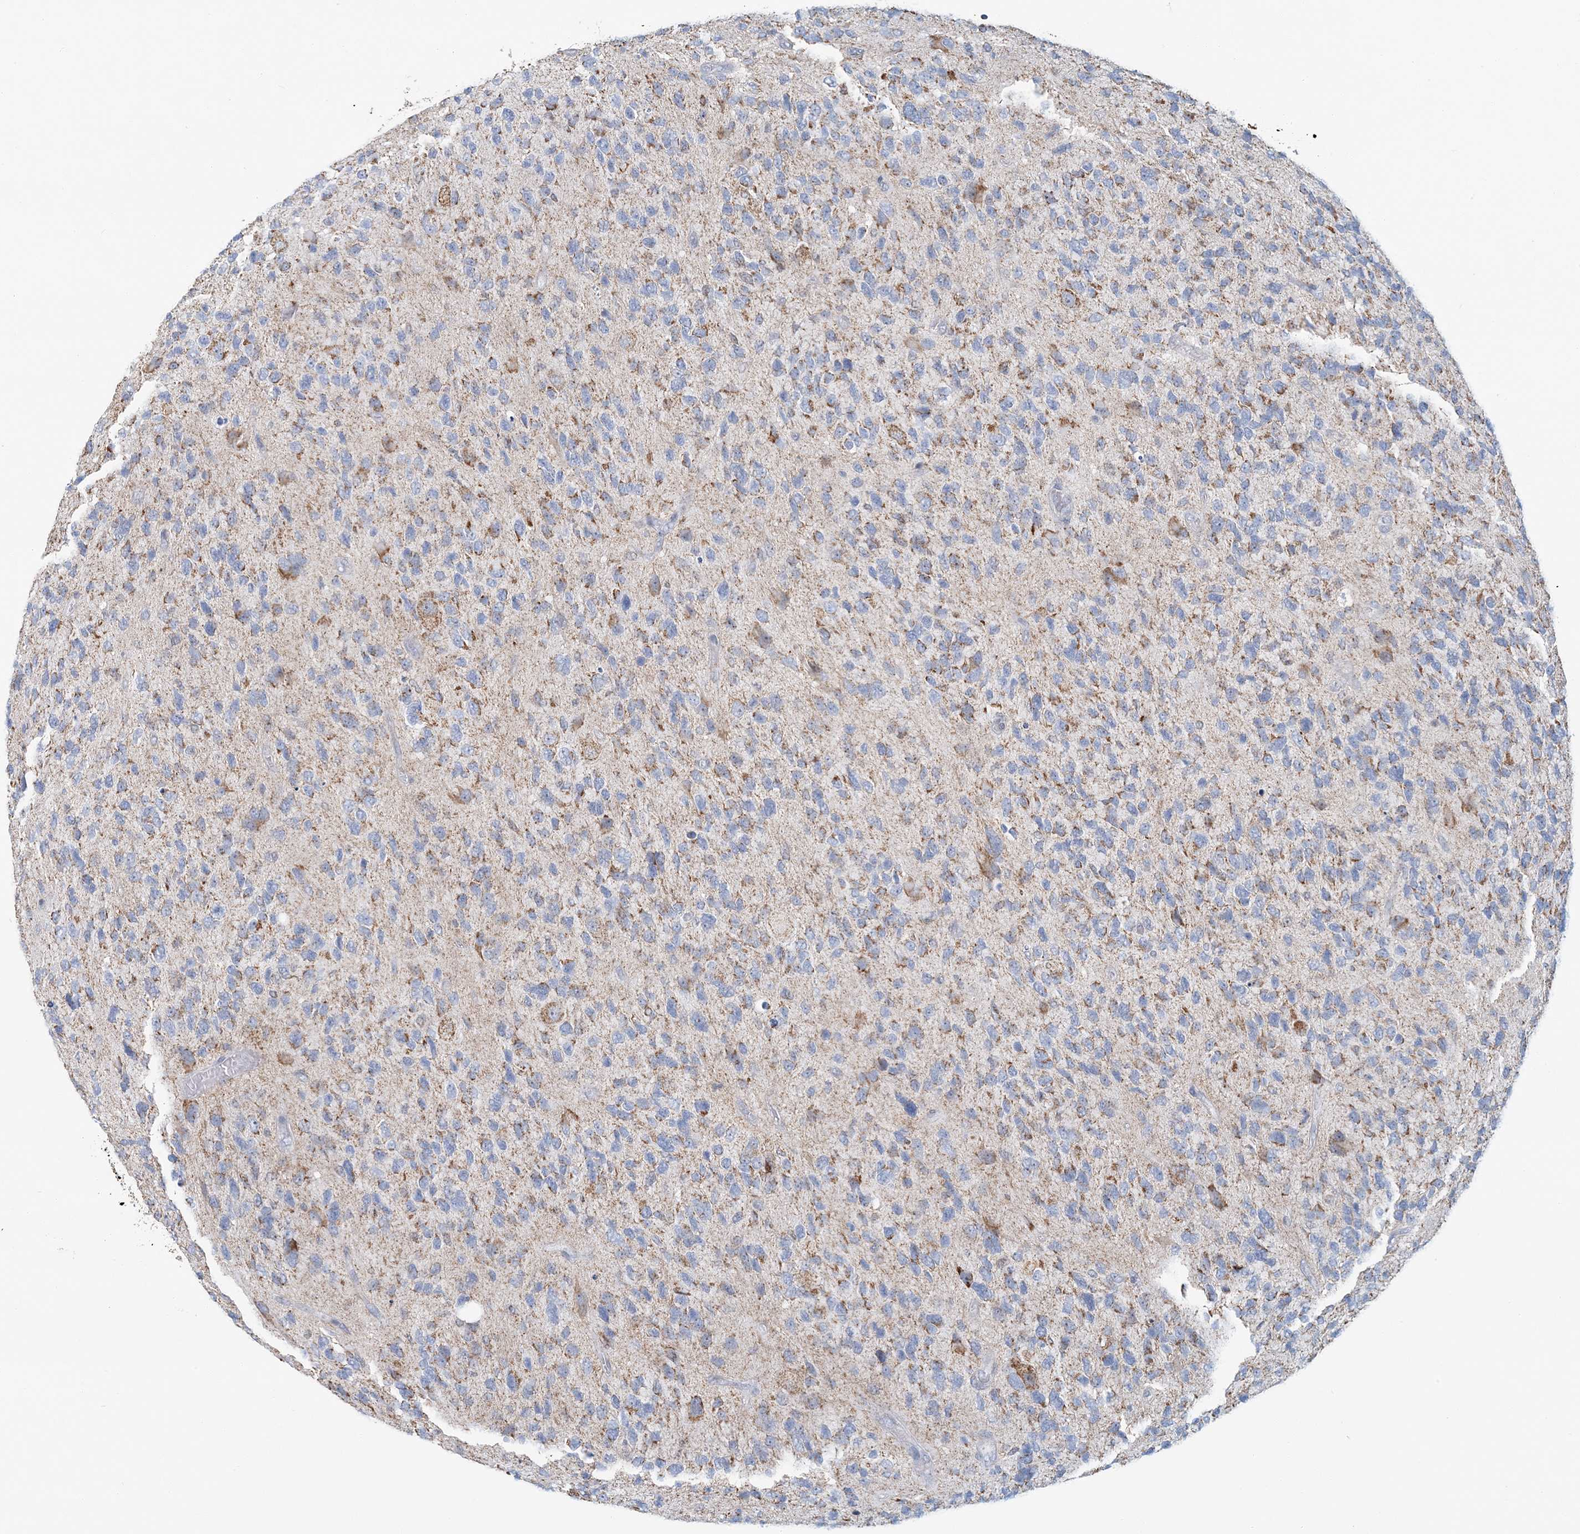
{"staining": {"intensity": "weak", "quantity": "25%-75%", "location": "cytoplasmic/membranous"}, "tissue": "glioma", "cell_type": "Tumor cells", "image_type": "cancer", "snomed": [{"axis": "morphology", "description": "Glioma, malignant, High grade"}, {"axis": "topography", "description": "Brain"}], "caption": "DAB (3,3'-diaminobenzidine) immunohistochemical staining of glioma shows weak cytoplasmic/membranous protein staining in about 25%-75% of tumor cells.", "gene": "BDH1", "patient": {"sex": "female", "age": 58}}